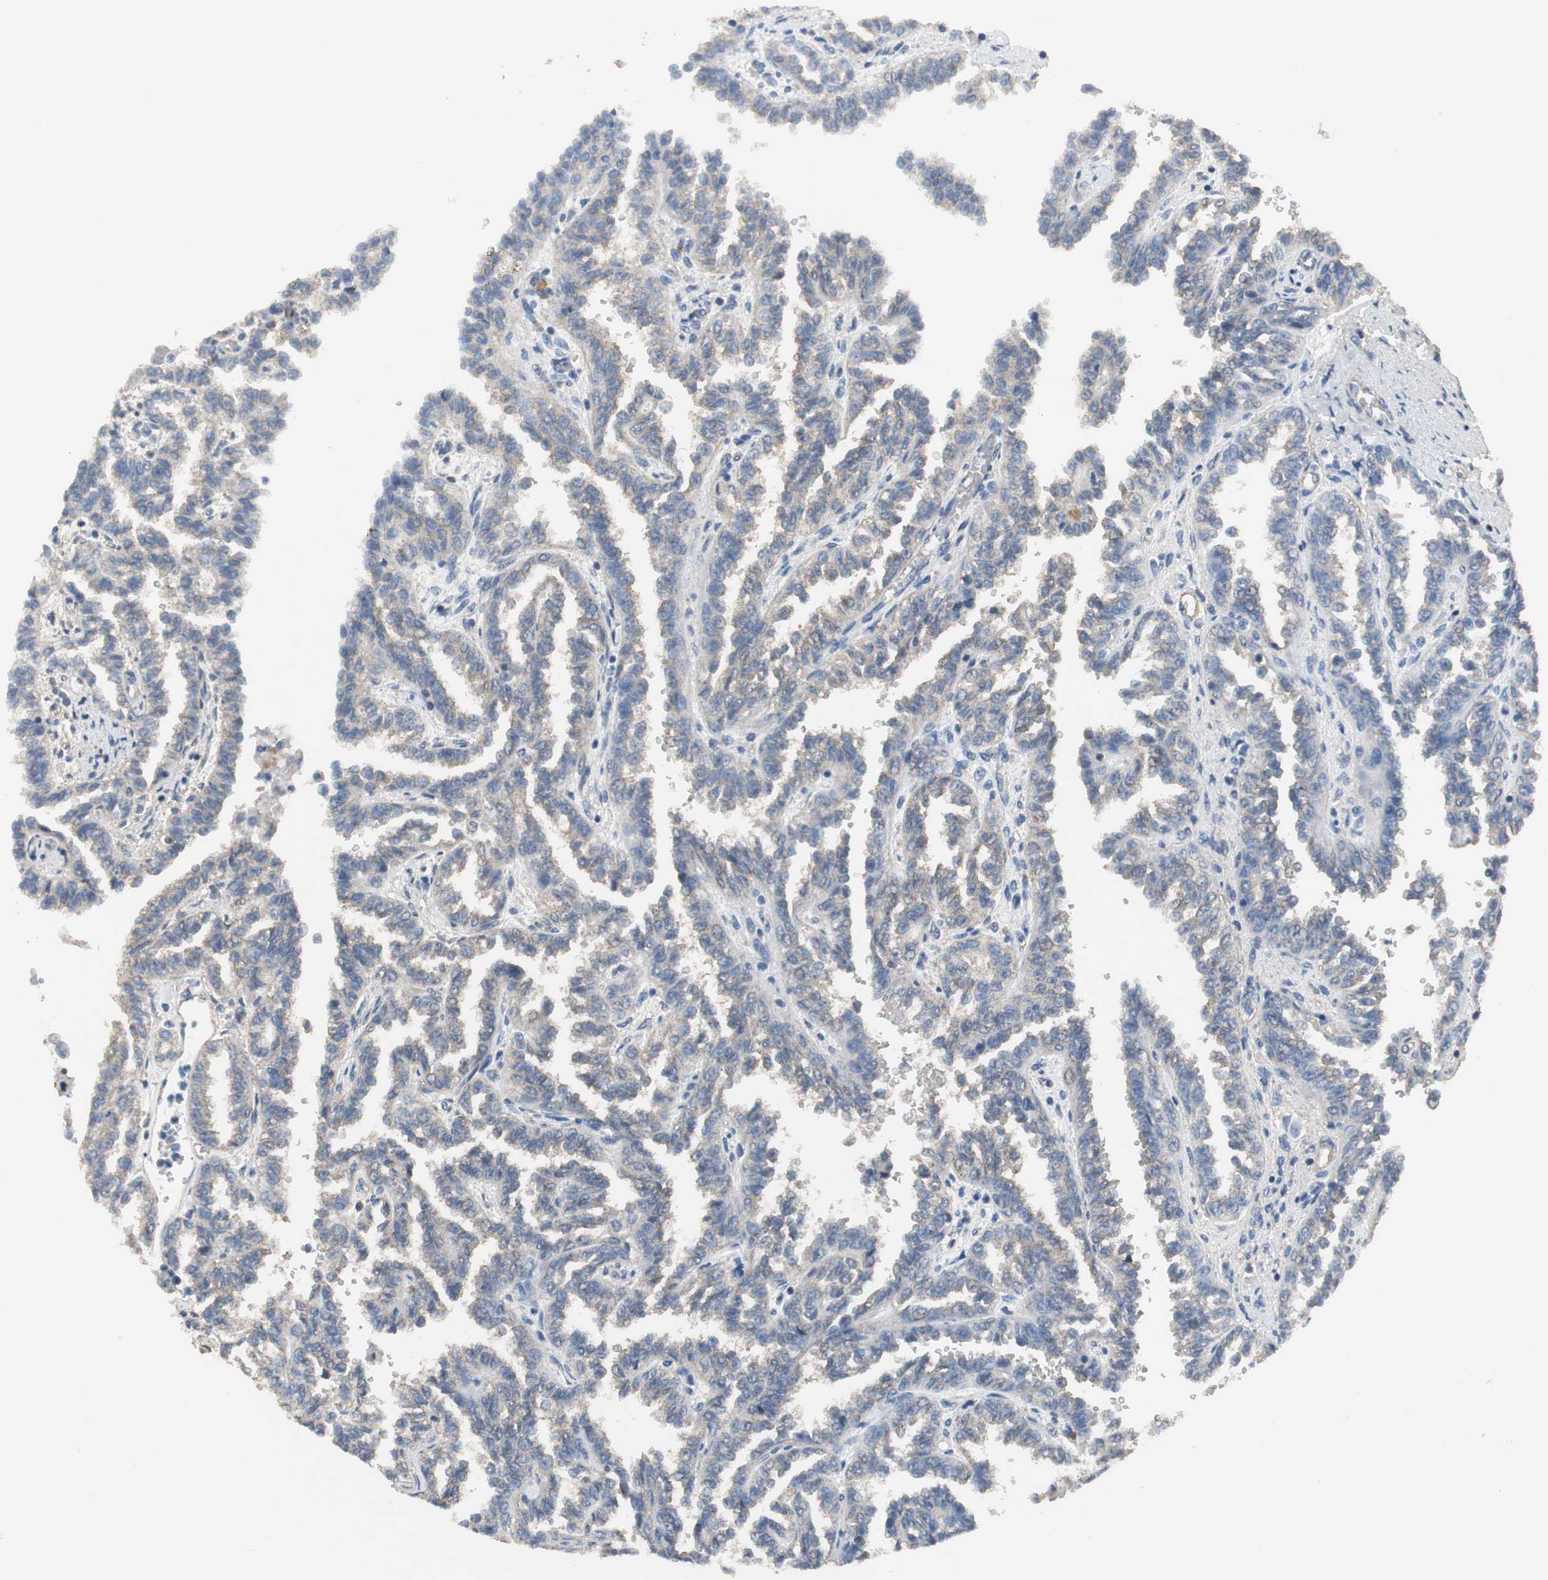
{"staining": {"intensity": "weak", "quantity": "<25%", "location": "cytoplasmic/membranous"}, "tissue": "renal cancer", "cell_type": "Tumor cells", "image_type": "cancer", "snomed": [{"axis": "morphology", "description": "Inflammation, NOS"}, {"axis": "morphology", "description": "Adenocarcinoma, NOS"}, {"axis": "topography", "description": "Kidney"}], "caption": "Immunohistochemistry micrograph of neoplastic tissue: renal cancer (adenocarcinoma) stained with DAB (3,3'-diaminobenzidine) exhibits no significant protein positivity in tumor cells.", "gene": "VBP1", "patient": {"sex": "male", "age": 68}}